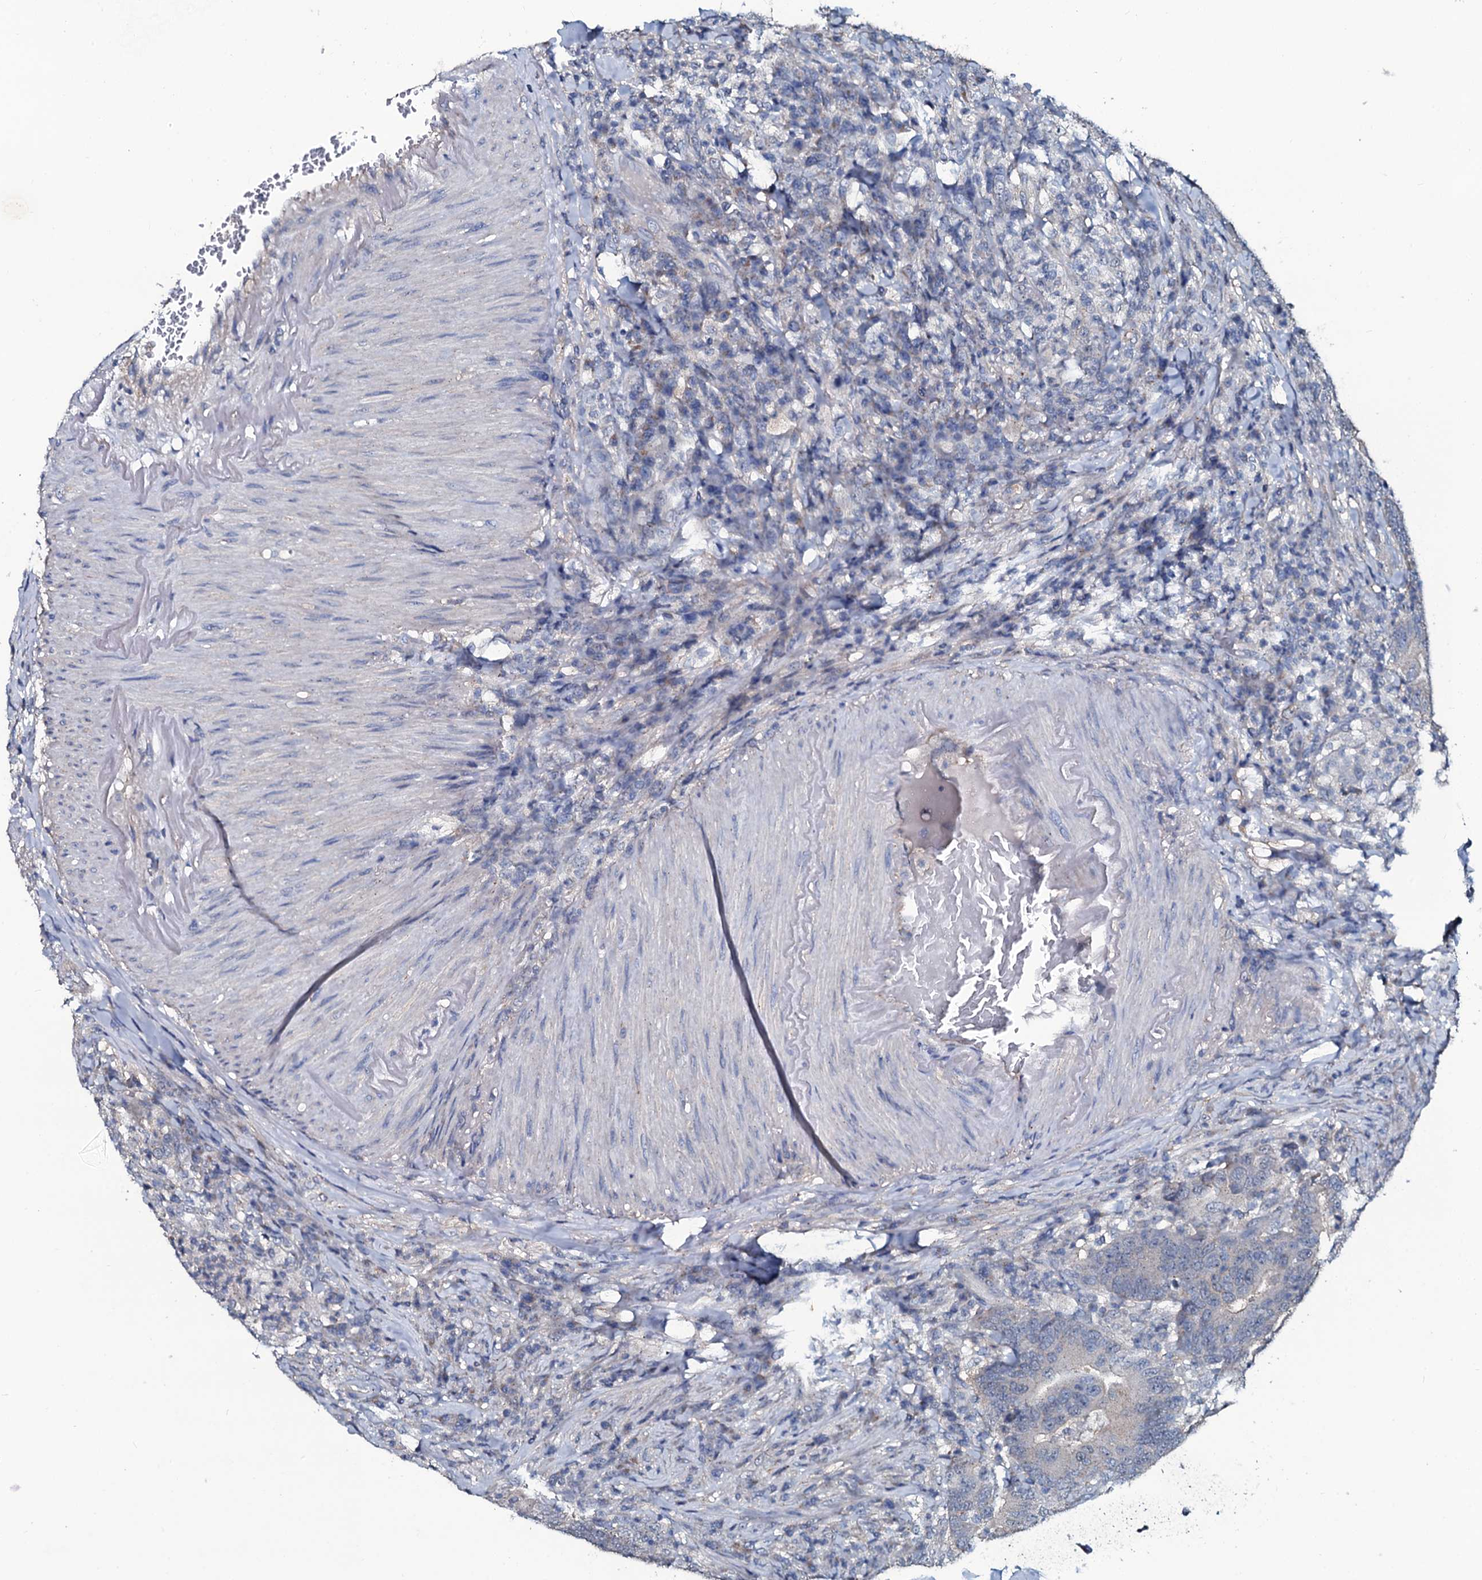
{"staining": {"intensity": "negative", "quantity": "none", "location": "none"}, "tissue": "colorectal cancer", "cell_type": "Tumor cells", "image_type": "cancer", "snomed": [{"axis": "morphology", "description": "Adenocarcinoma, NOS"}, {"axis": "topography", "description": "Colon"}], "caption": "IHC of colorectal cancer (adenocarcinoma) shows no positivity in tumor cells.", "gene": "USPL1", "patient": {"sex": "female", "age": 66}}